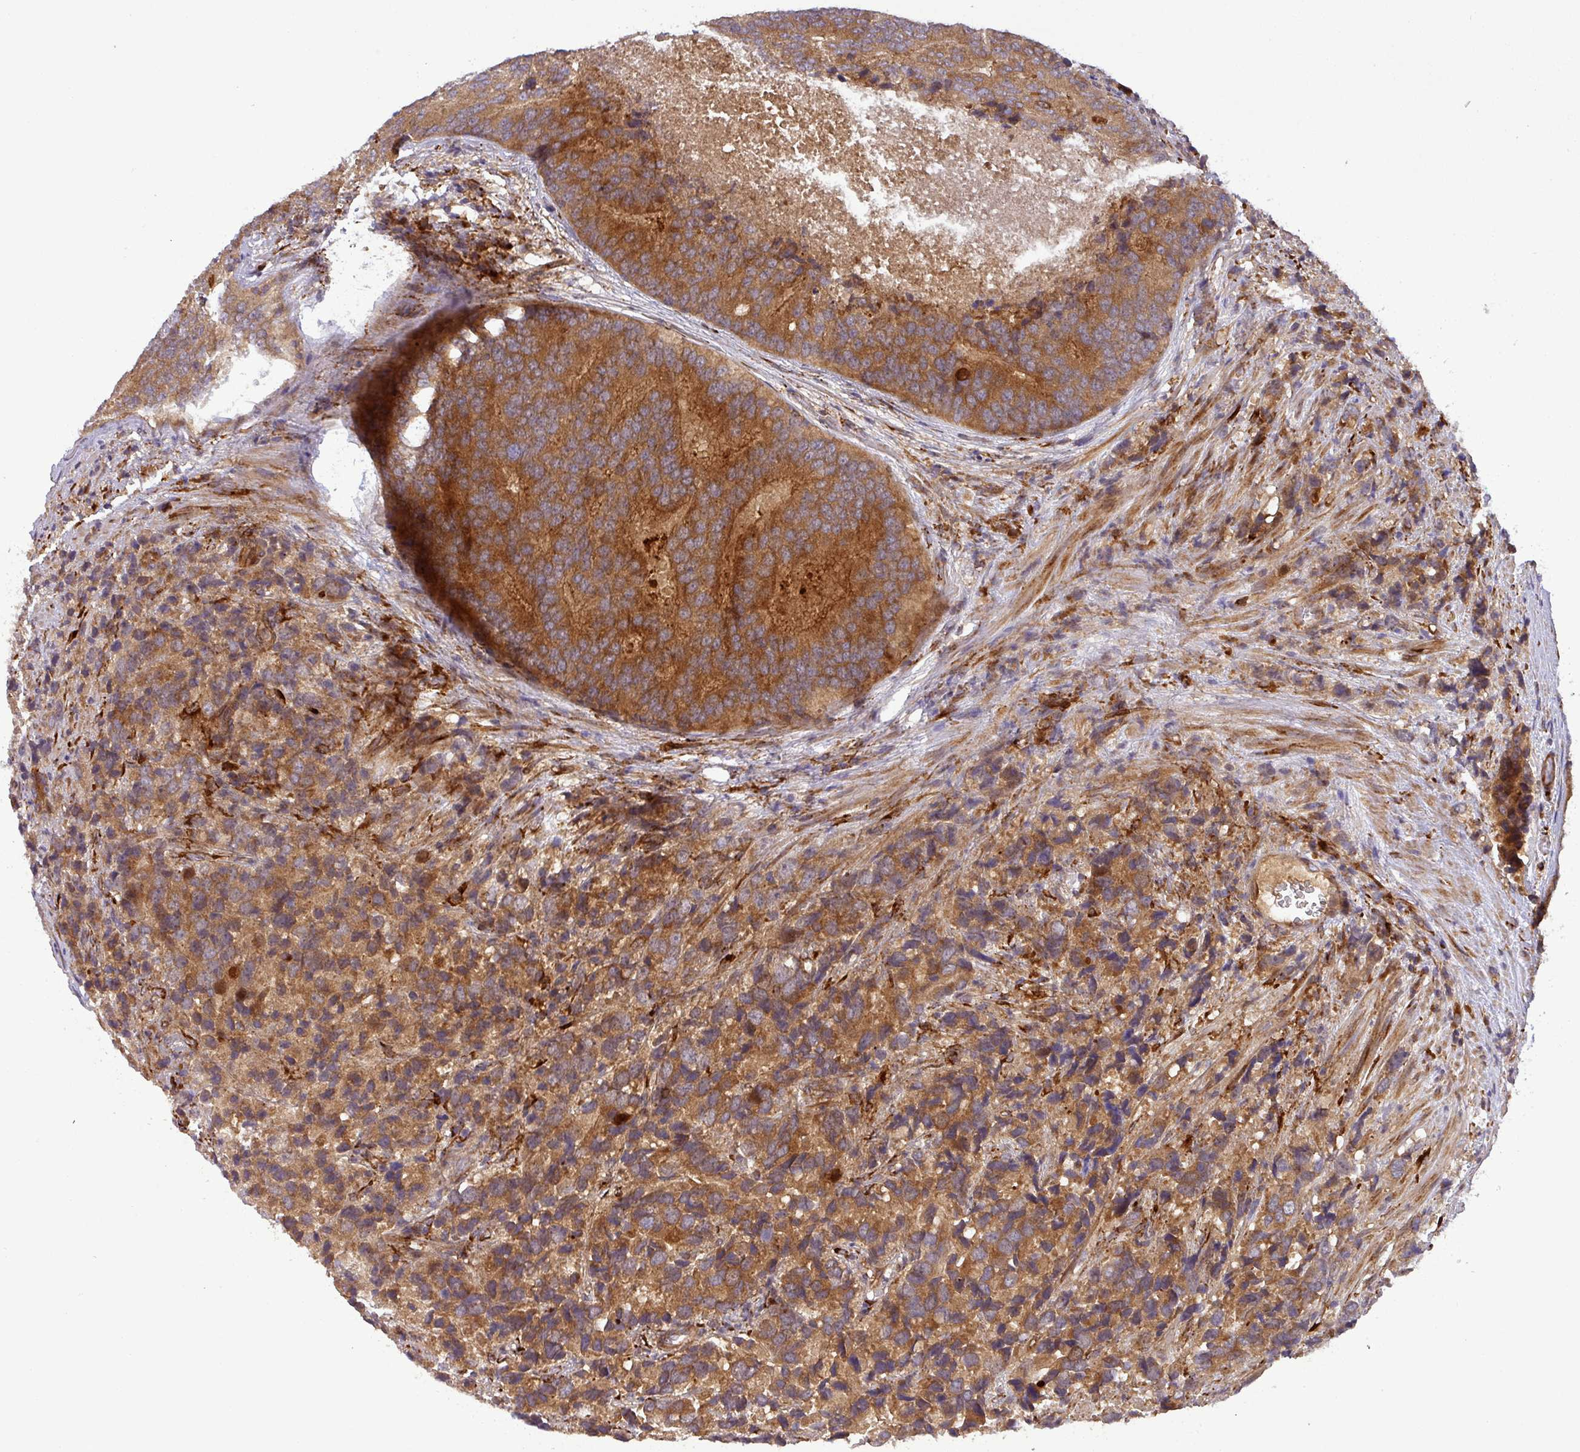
{"staining": {"intensity": "strong", "quantity": ">75%", "location": "cytoplasmic/membranous"}, "tissue": "prostate cancer", "cell_type": "Tumor cells", "image_type": "cancer", "snomed": [{"axis": "morphology", "description": "Adenocarcinoma, High grade"}, {"axis": "topography", "description": "Prostate"}], "caption": "Immunohistochemical staining of prostate cancer exhibits high levels of strong cytoplasmic/membranous protein expression in approximately >75% of tumor cells.", "gene": "ART1", "patient": {"sex": "male", "age": 62}}